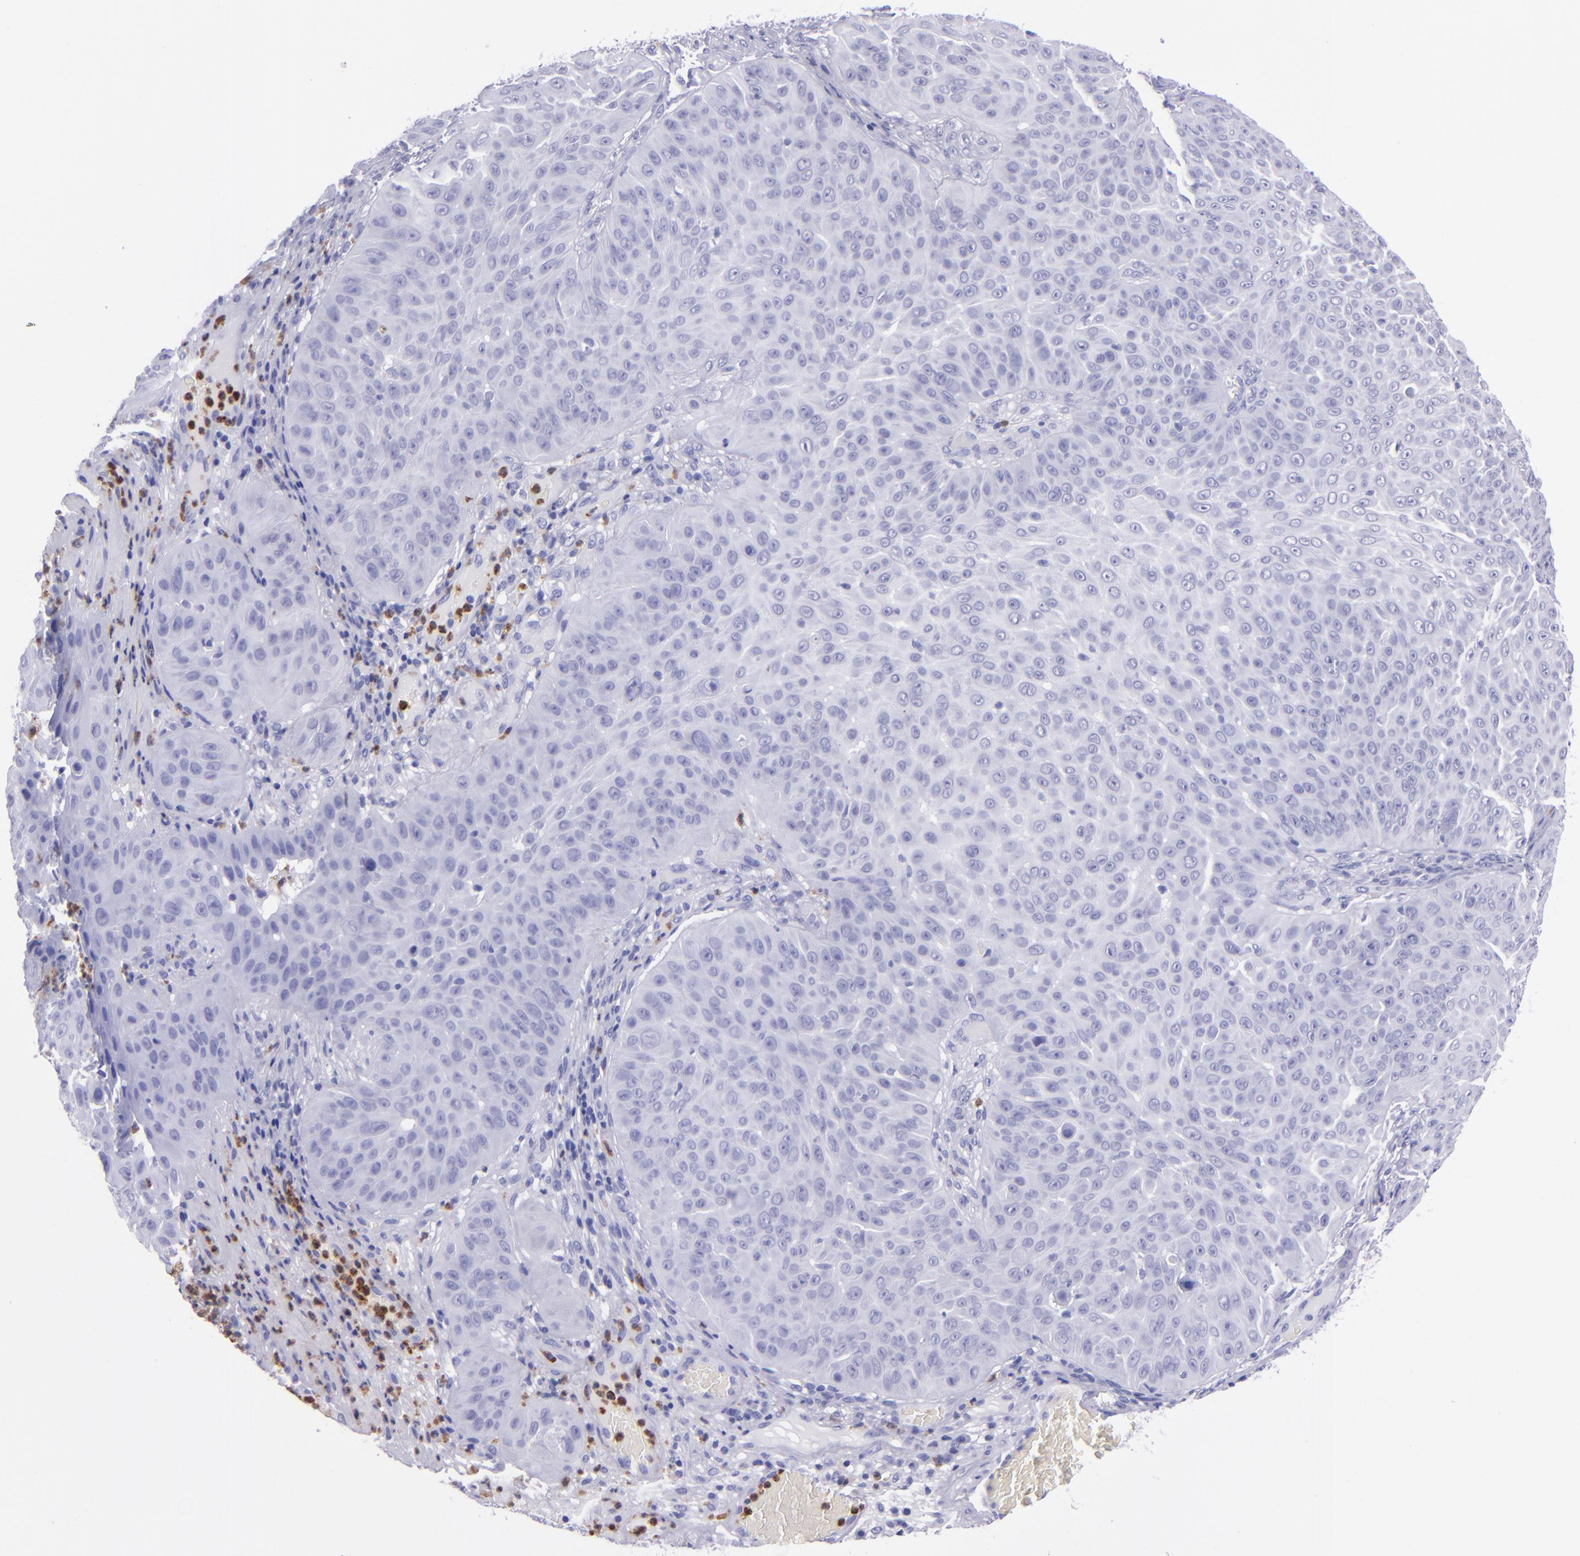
{"staining": {"intensity": "negative", "quantity": "none", "location": "none"}, "tissue": "skin cancer", "cell_type": "Tumor cells", "image_type": "cancer", "snomed": [{"axis": "morphology", "description": "Squamous cell carcinoma, NOS"}, {"axis": "topography", "description": "Skin"}], "caption": "The histopathology image exhibits no significant staining in tumor cells of skin cancer.", "gene": "CR1", "patient": {"sex": "male", "age": 82}}